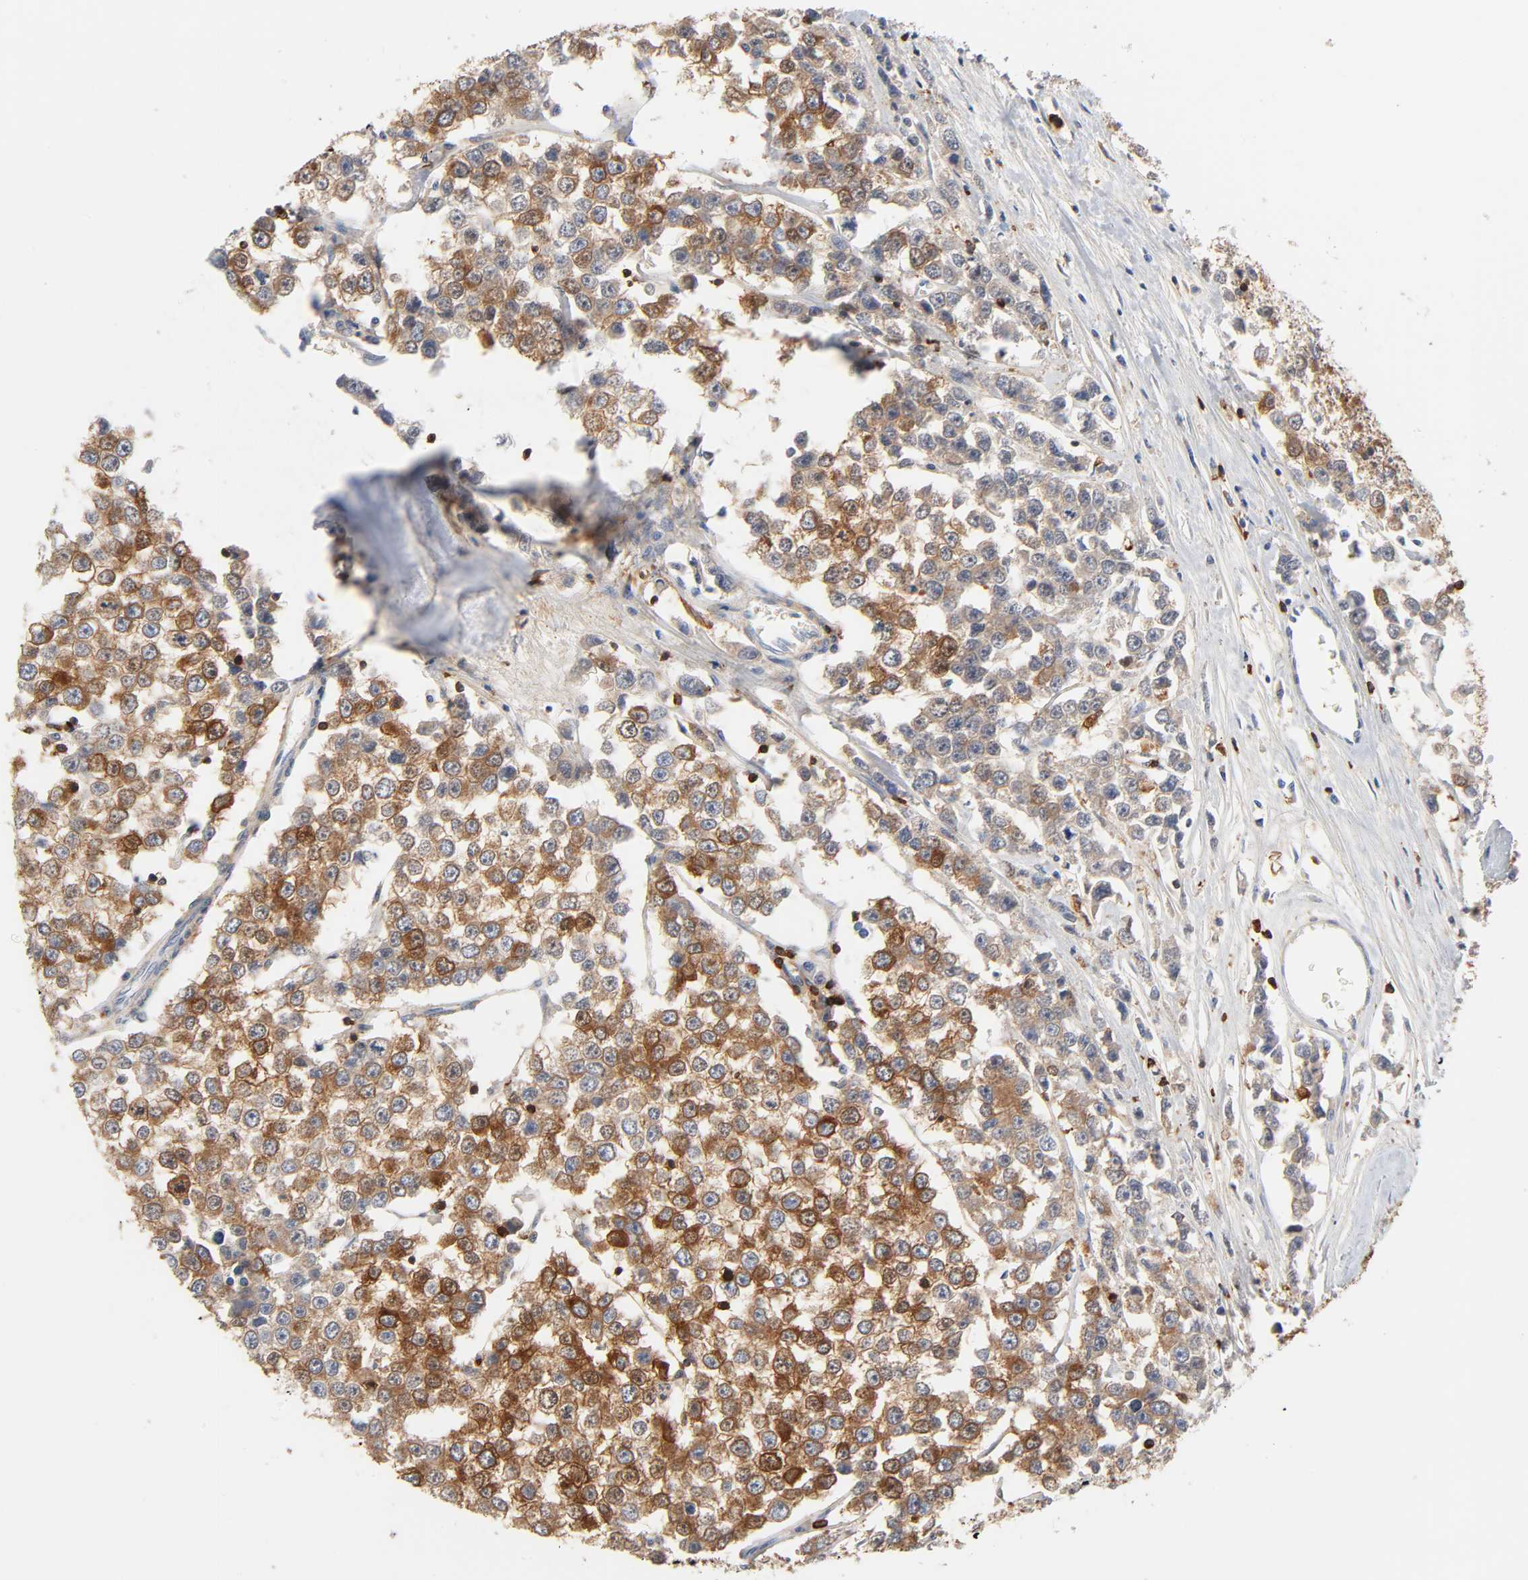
{"staining": {"intensity": "strong", "quantity": ">75%", "location": "cytoplasmic/membranous"}, "tissue": "testis cancer", "cell_type": "Tumor cells", "image_type": "cancer", "snomed": [{"axis": "morphology", "description": "Seminoma, NOS"}, {"axis": "morphology", "description": "Carcinoma, Embryonal, NOS"}, {"axis": "topography", "description": "Testis"}], "caption": "A micrograph showing strong cytoplasmic/membranous positivity in approximately >75% of tumor cells in testis cancer, as visualized by brown immunohistochemical staining.", "gene": "BIN1", "patient": {"sex": "male", "age": 52}}